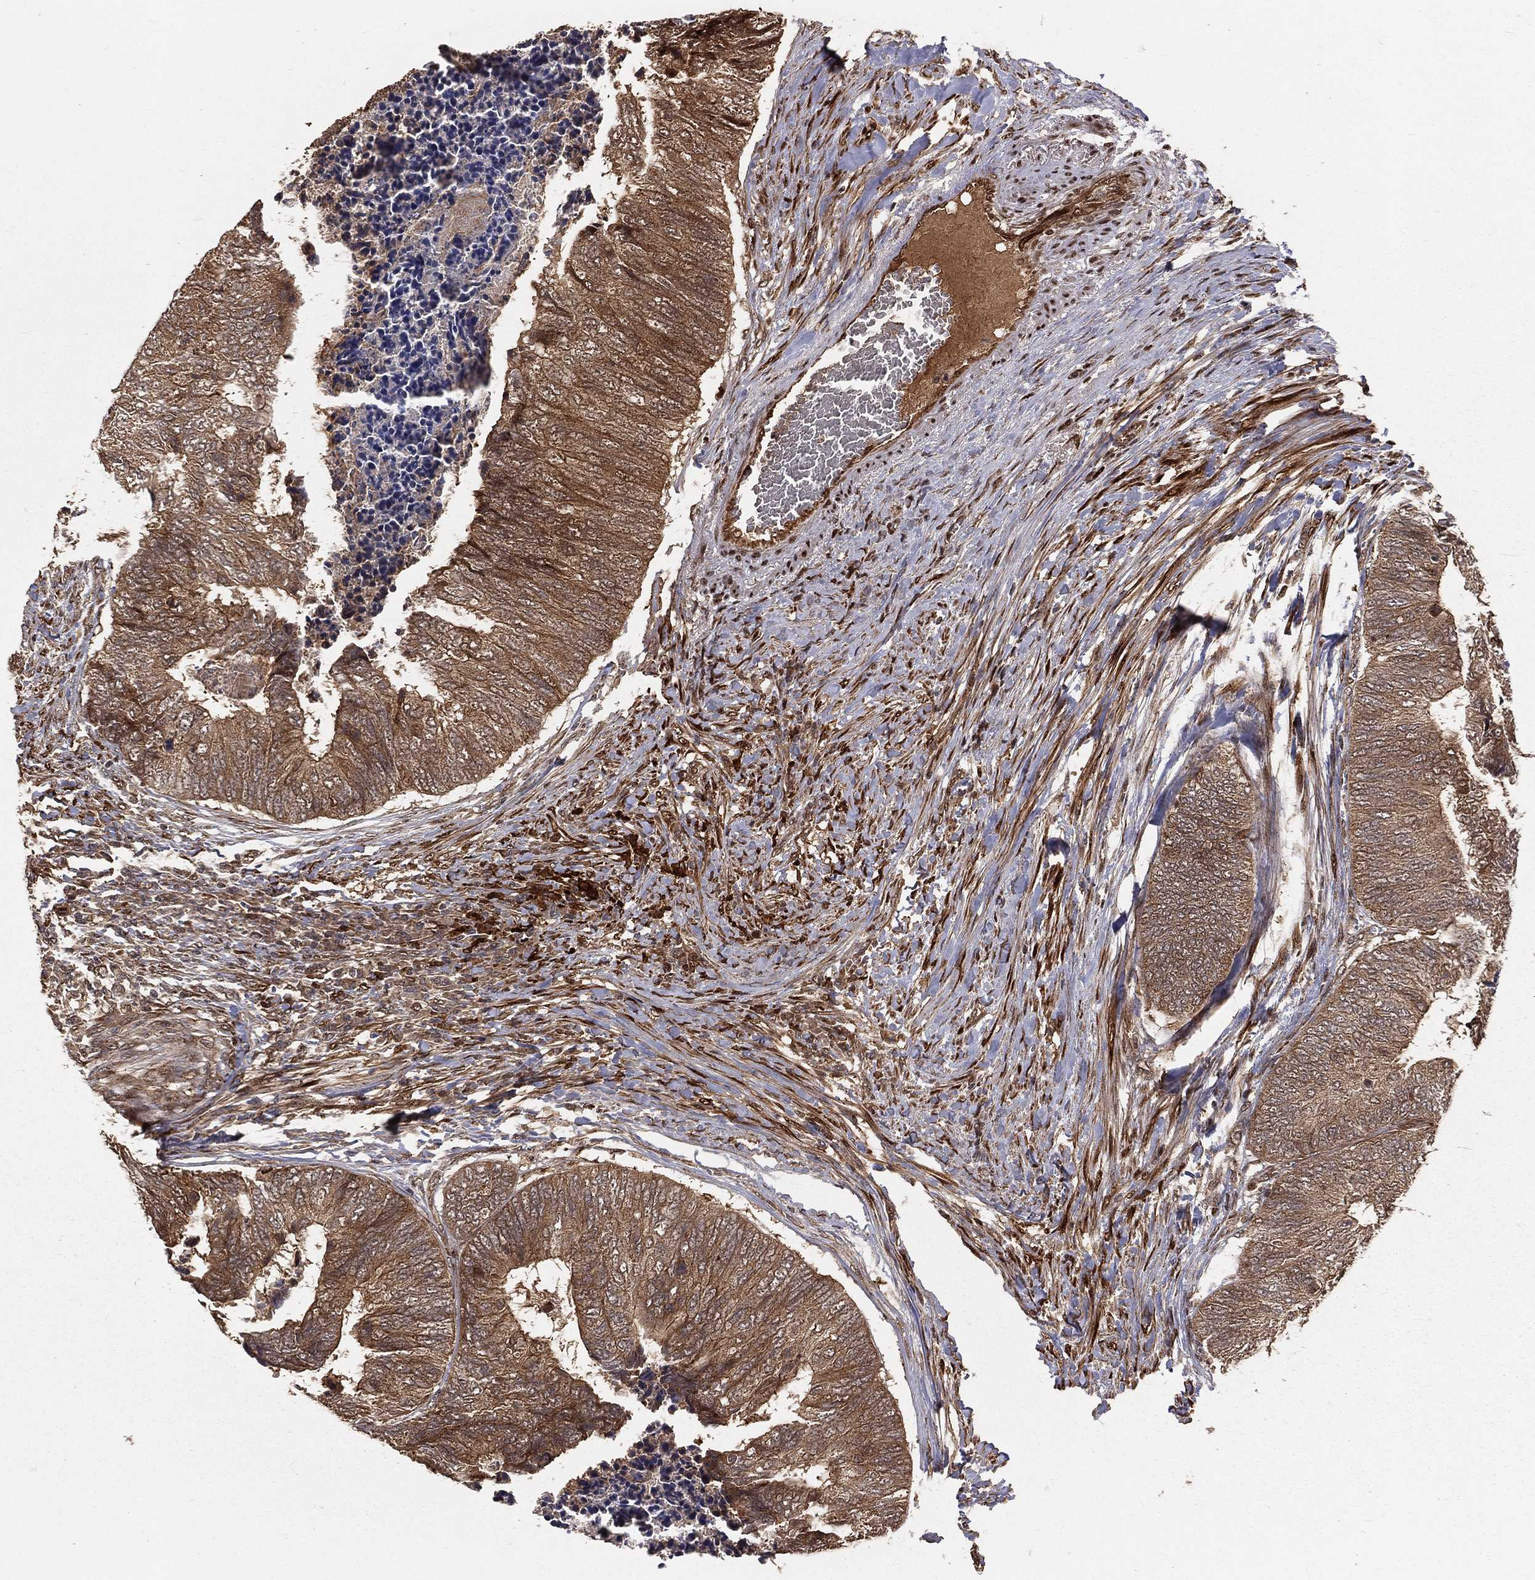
{"staining": {"intensity": "moderate", "quantity": "25%-75%", "location": "cytoplasmic/membranous"}, "tissue": "colorectal cancer", "cell_type": "Tumor cells", "image_type": "cancer", "snomed": [{"axis": "morphology", "description": "Adenocarcinoma, NOS"}, {"axis": "topography", "description": "Colon"}], "caption": "The image displays a brown stain indicating the presence of a protein in the cytoplasmic/membranous of tumor cells in colorectal adenocarcinoma.", "gene": "MAPK1", "patient": {"sex": "female", "age": 67}}